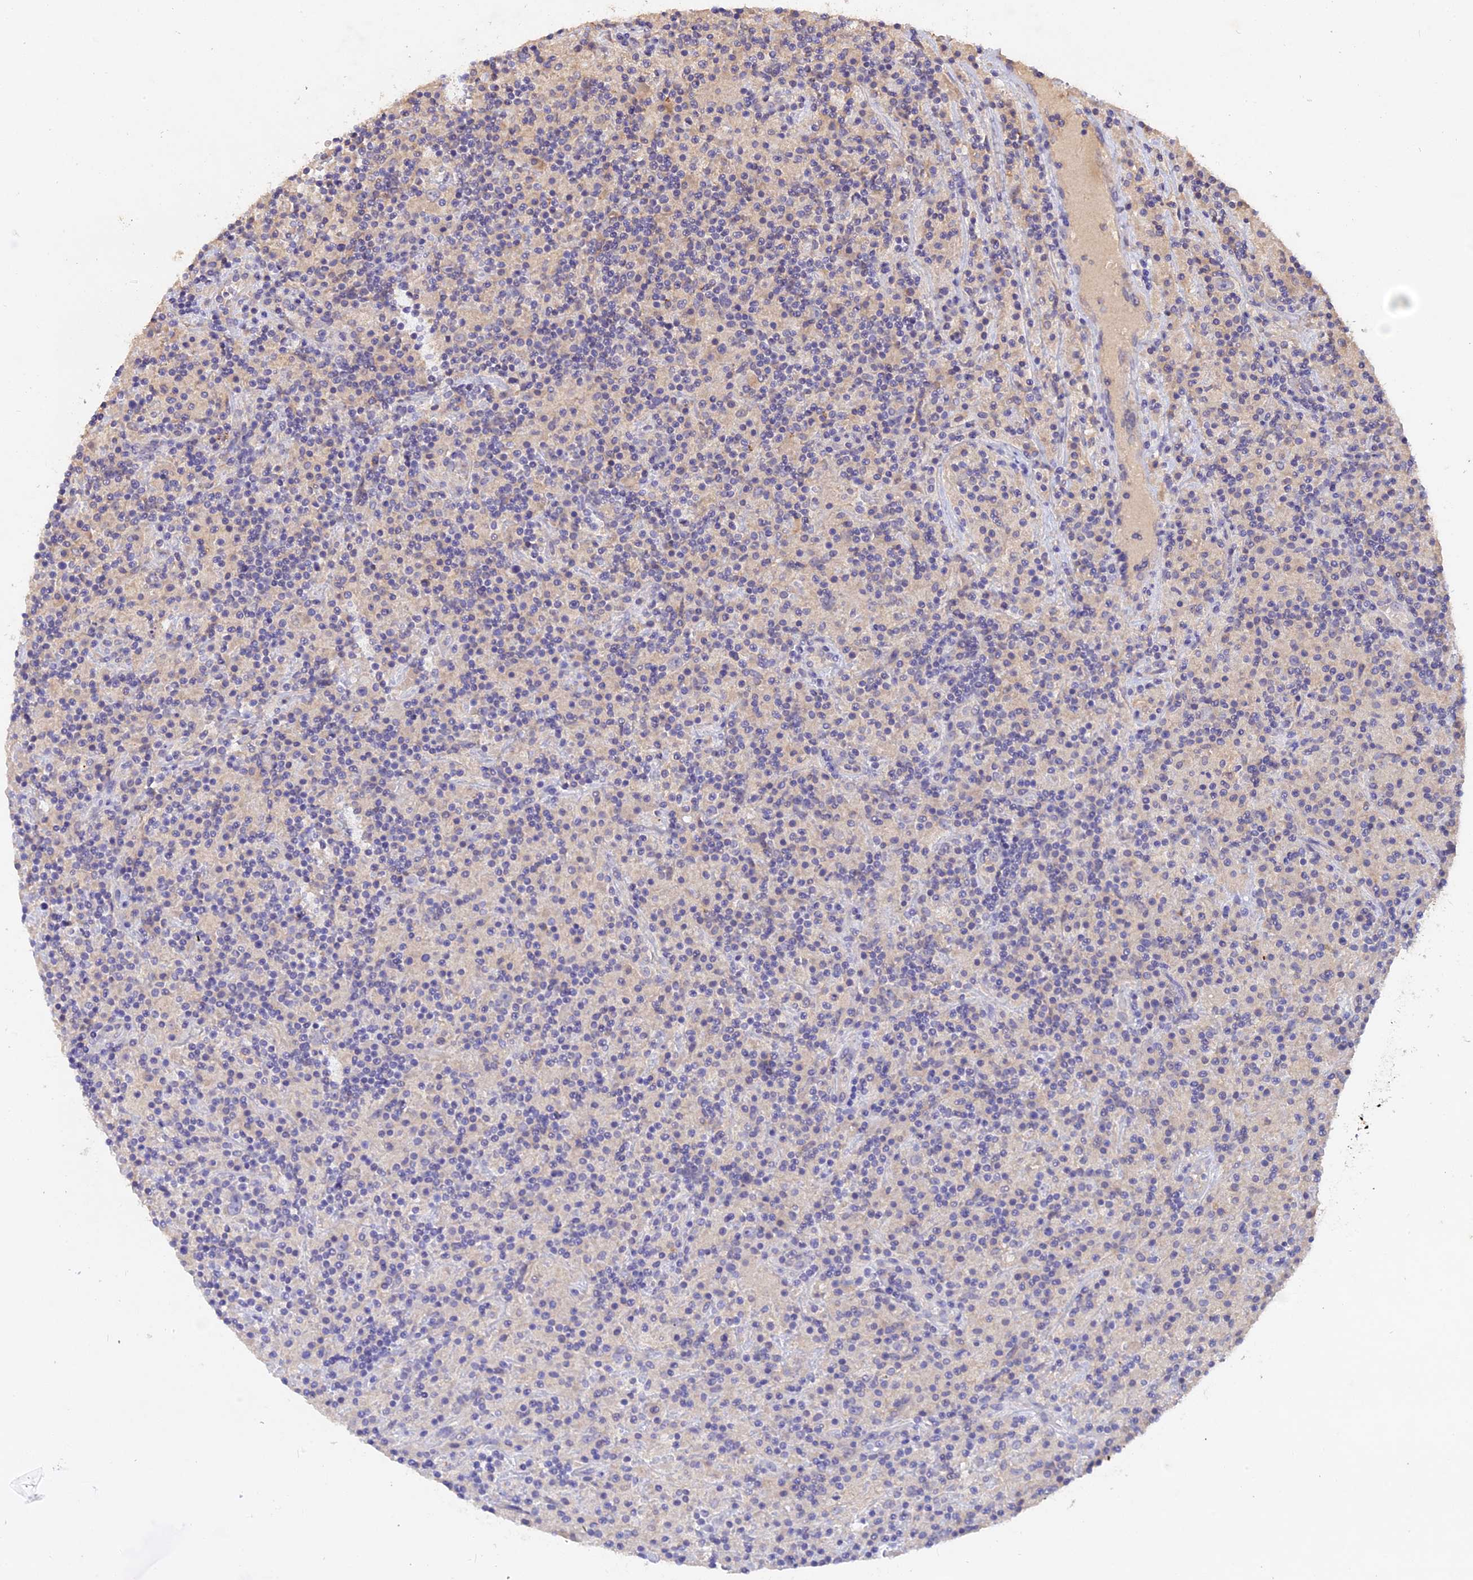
{"staining": {"intensity": "negative", "quantity": "none", "location": "none"}, "tissue": "lymphoma", "cell_type": "Tumor cells", "image_type": "cancer", "snomed": [{"axis": "morphology", "description": "Hodgkin's disease, NOS"}, {"axis": "topography", "description": "Lymph node"}], "caption": "This is an IHC micrograph of Hodgkin's disease. There is no expression in tumor cells.", "gene": "SLC26A4", "patient": {"sex": "male", "age": 70}}